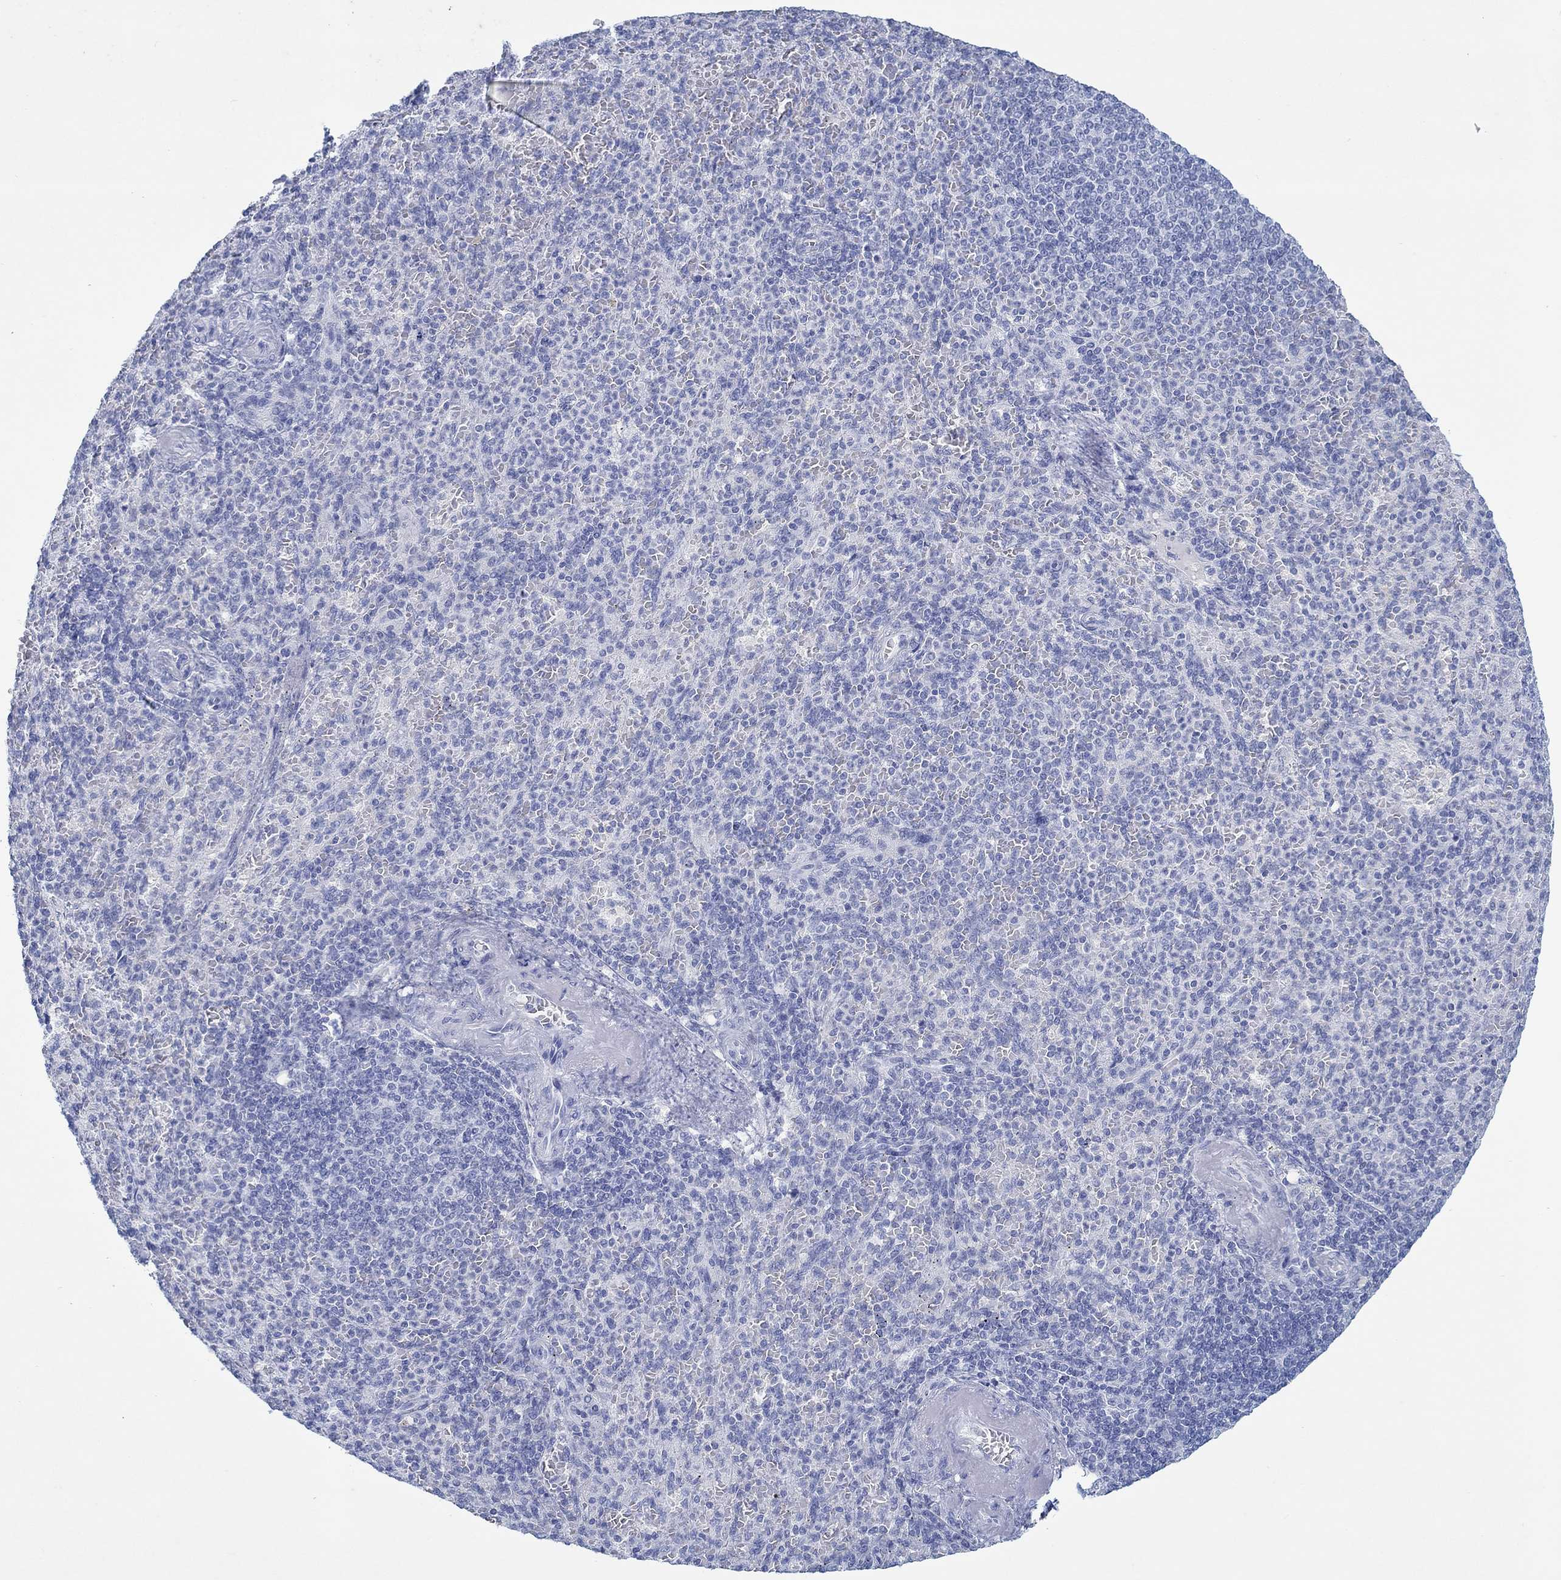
{"staining": {"intensity": "negative", "quantity": "none", "location": "none"}, "tissue": "spleen", "cell_type": "Cells in red pulp", "image_type": "normal", "snomed": [{"axis": "morphology", "description": "Normal tissue, NOS"}, {"axis": "topography", "description": "Spleen"}], "caption": "Cells in red pulp show no significant positivity in unremarkable spleen. (DAB (3,3'-diaminobenzidine) immunohistochemistry (IHC), high magnification).", "gene": "PAX9", "patient": {"sex": "female", "age": 74}}